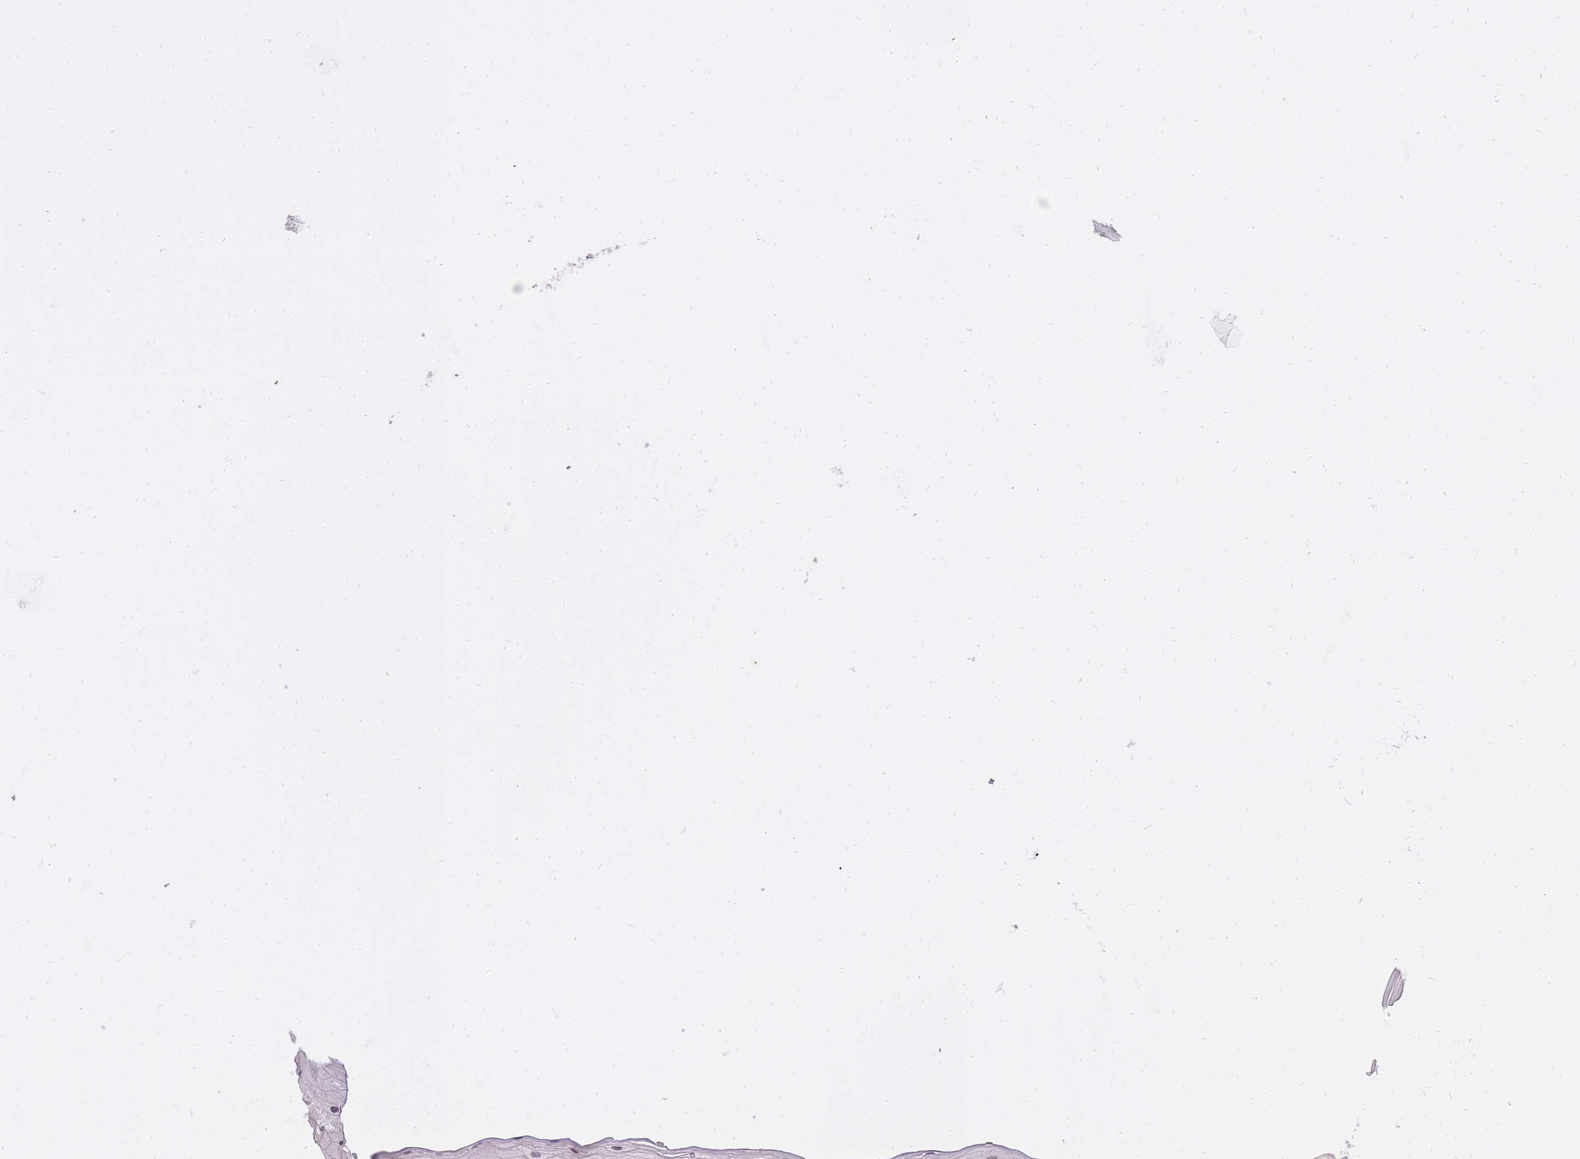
{"staining": {"intensity": "moderate", "quantity": ">75%", "location": "nuclear"}, "tissue": "oral mucosa", "cell_type": "Squamous epithelial cells", "image_type": "normal", "snomed": [{"axis": "morphology", "description": "Normal tissue, NOS"}, {"axis": "topography", "description": "Oral tissue"}], "caption": "Oral mucosa stained for a protein (brown) demonstrates moderate nuclear positive positivity in about >75% of squamous epithelial cells.", "gene": "TIGD1", "patient": {"sex": "female", "age": 70}}